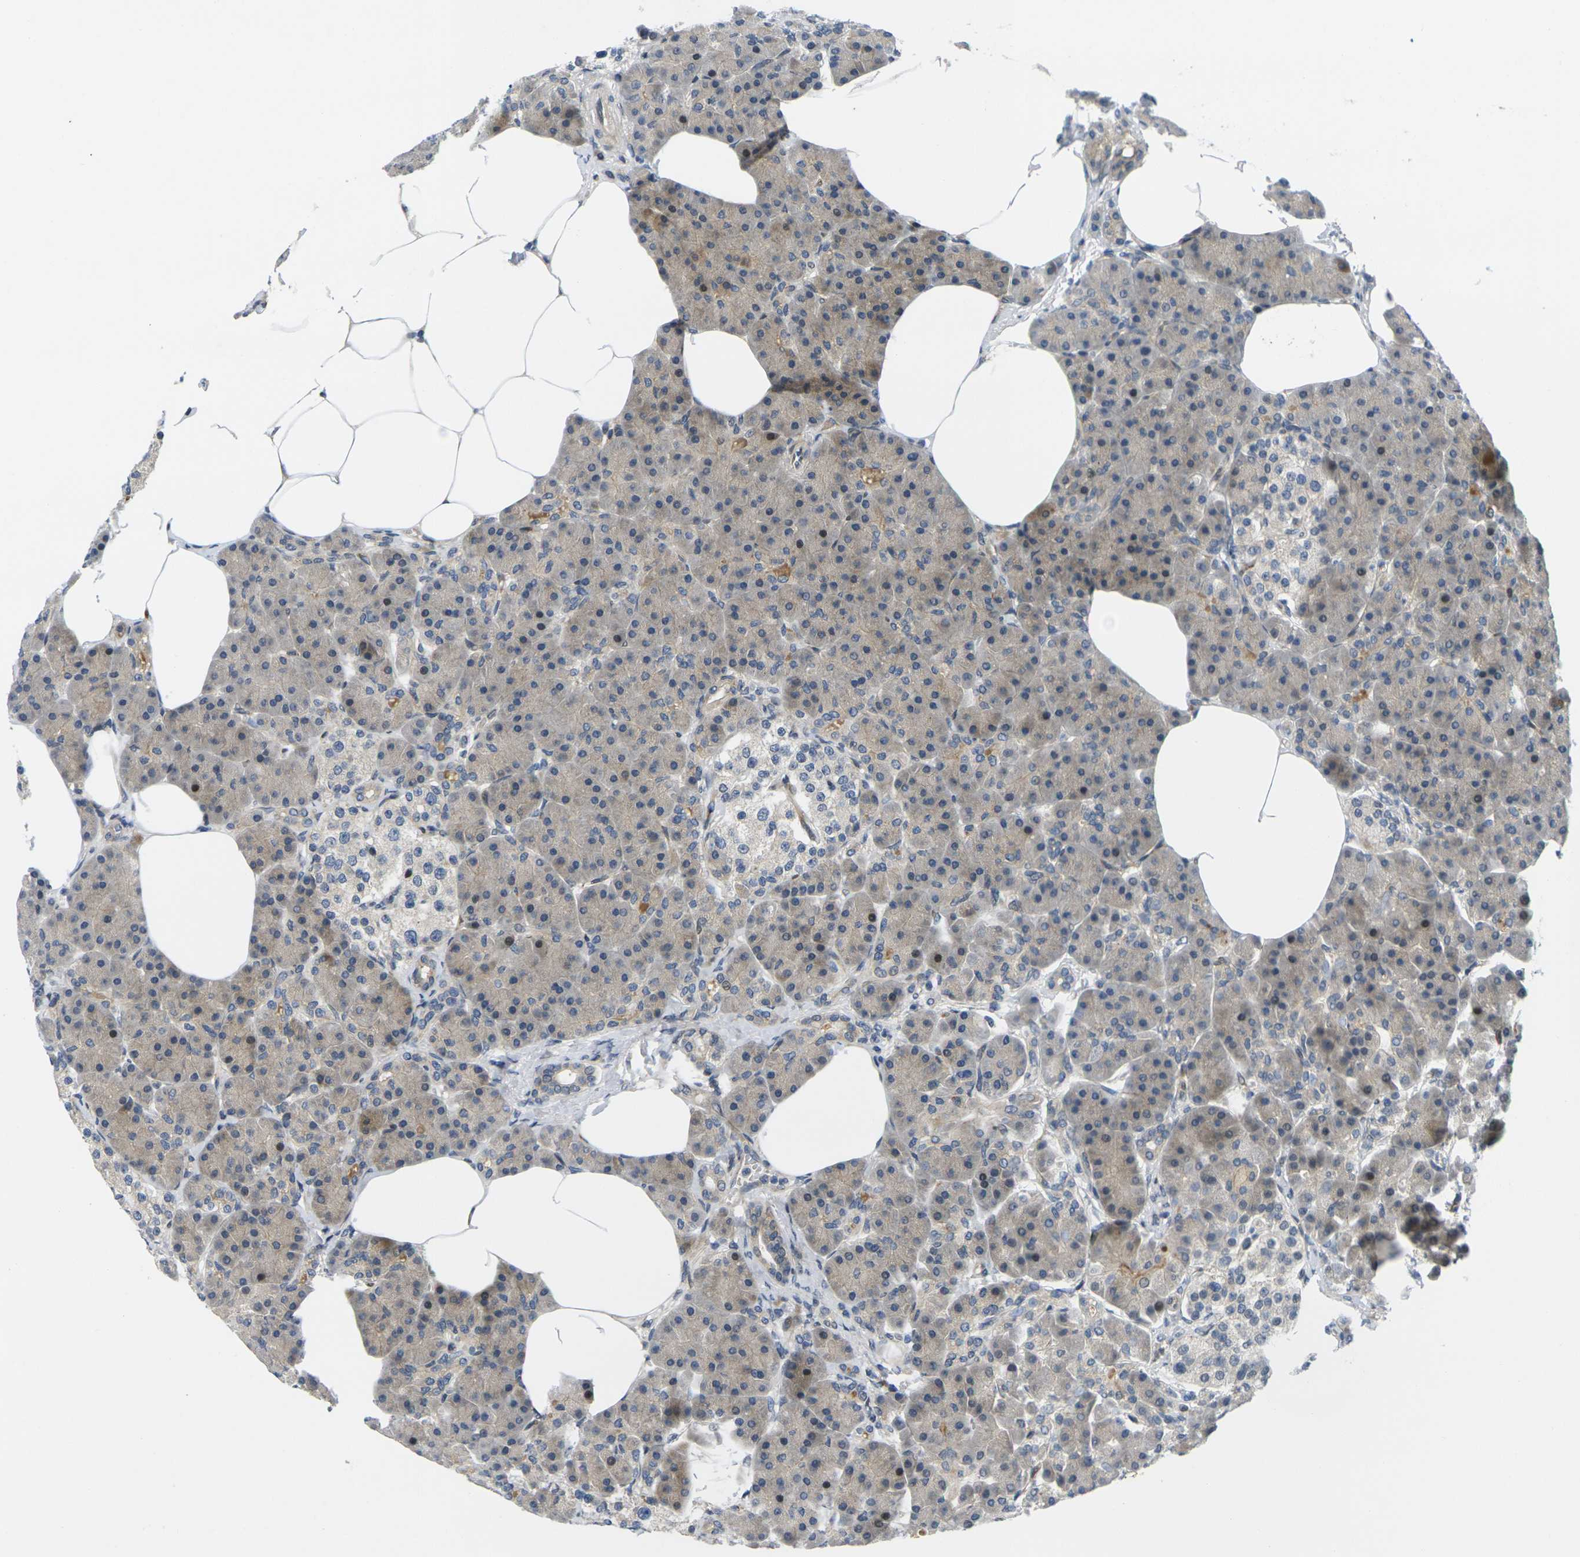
{"staining": {"intensity": "moderate", "quantity": "25%-75%", "location": "cytoplasmic/membranous"}, "tissue": "pancreas", "cell_type": "Exocrine glandular cells", "image_type": "normal", "snomed": [{"axis": "morphology", "description": "Normal tissue, NOS"}, {"axis": "topography", "description": "Pancreas"}], "caption": "Moderate cytoplasmic/membranous expression is identified in about 25%-75% of exocrine glandular cells in unremarkable pancreas. The protein of interest is shown in brown color, while the nuclei are stained blue.", "gene": "ROBO2", "patient": {"sex": "female", "age": 70}}